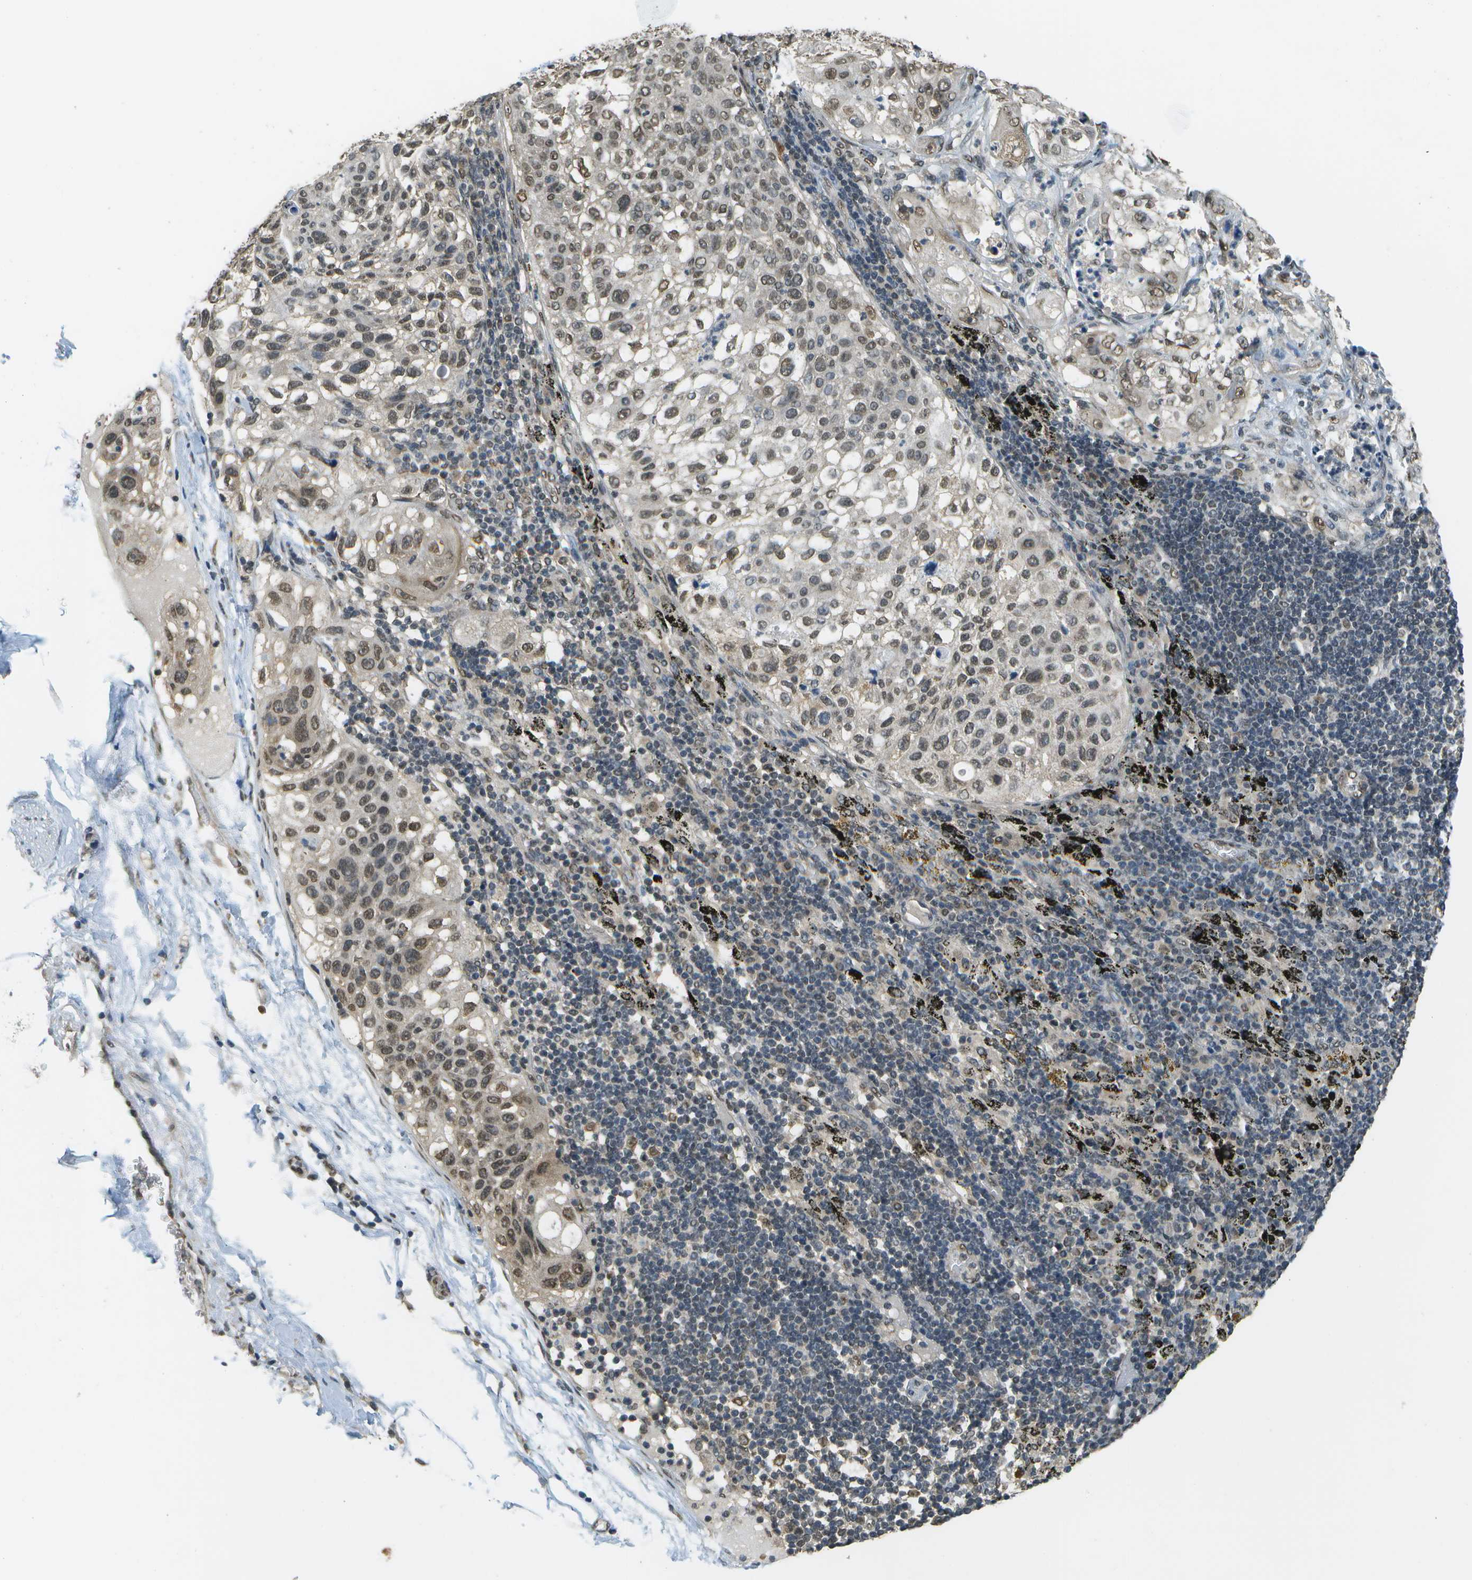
{"staining": {"intensity": "moderate", "quantity": ">75%", "location": "nuclear"}, "tissue": "lung cancer", "cell_type": "Tumor cells", "image_type": "cancer", "snomed": [{"axis": "morphology", "description": "Inflammation, NOS"}, {"axis": "morphology", "description": "Squamous cell carcinoma, NOS"}, {"axis": "topography", "description": "Lymph node"}, {"axis": "topography", "description": "Soft tissue"}, {"axis": "topography", "description": "Lung"}], "caption": "Immunohistochemistry (IHC) histopathology image of human lung squamous cell carcinoma stained for a protein (brown), which reveals medium levels of moderate nuclear expression in approximately >75% of tumor cells.", "gene": "ABL2", "patient": {"sex": "male", "age": 66}}